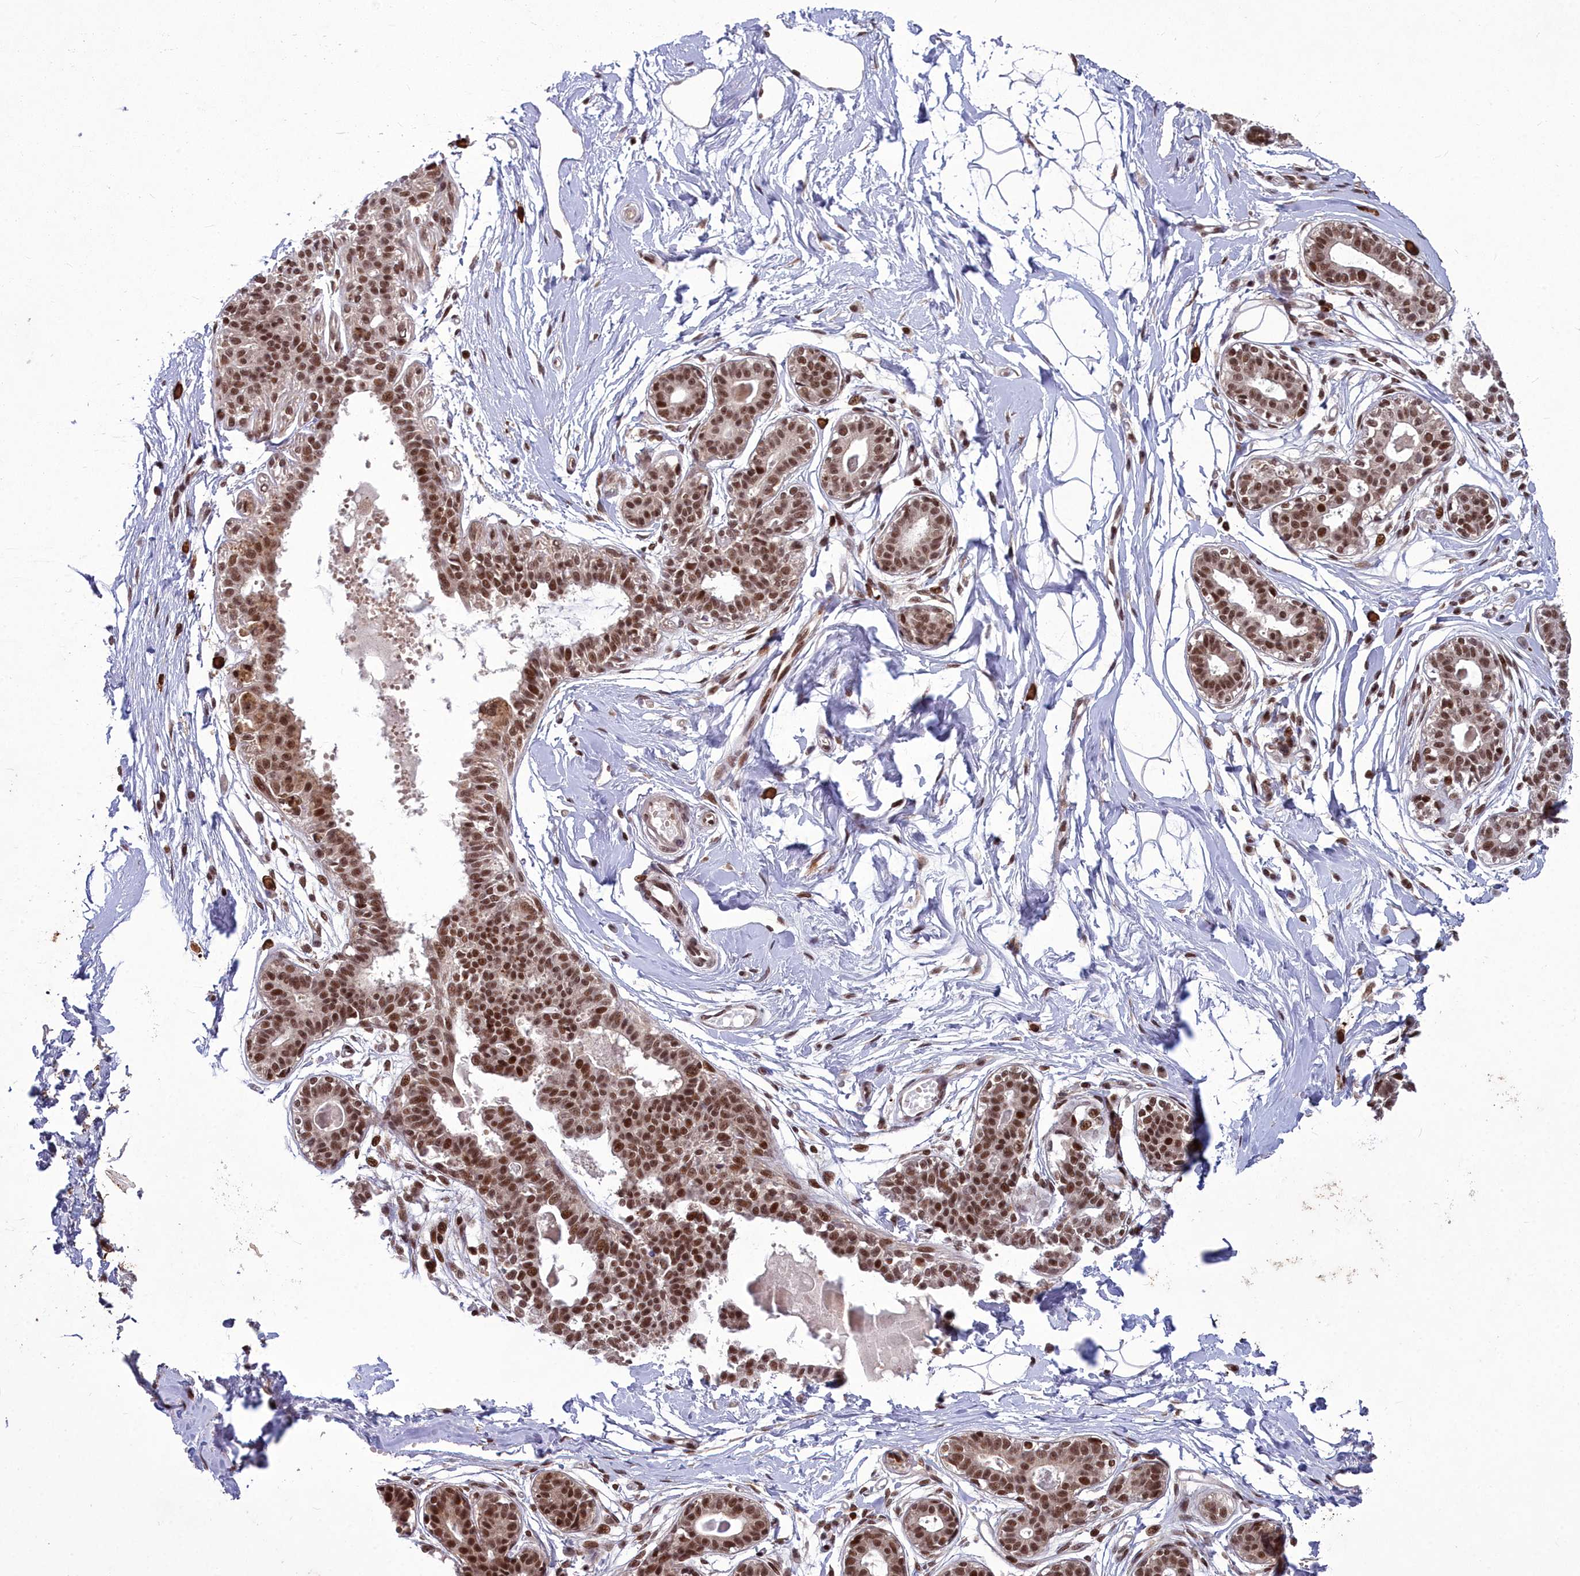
{"staining": {"intensity": "weak", "quantity": "25%-75%", "location": "nuclear"}, "tissue": "breast", "cell_type": "Adipocytes", "image_type": "normal", "snomed": [{"axis": "morphology", "description": "Normal tissue, NOS"}, {"axis": "topography", "description": "Breast"}], "caption": "Immunohistochemistry (IHC) (DAB) staining of unremarkable breast demonstrates weak nuclear protein expression in approximately 25%-75% of adipocytes.", "gene": "GMEB1", "patient": {"sex": "female", "age": 45}}